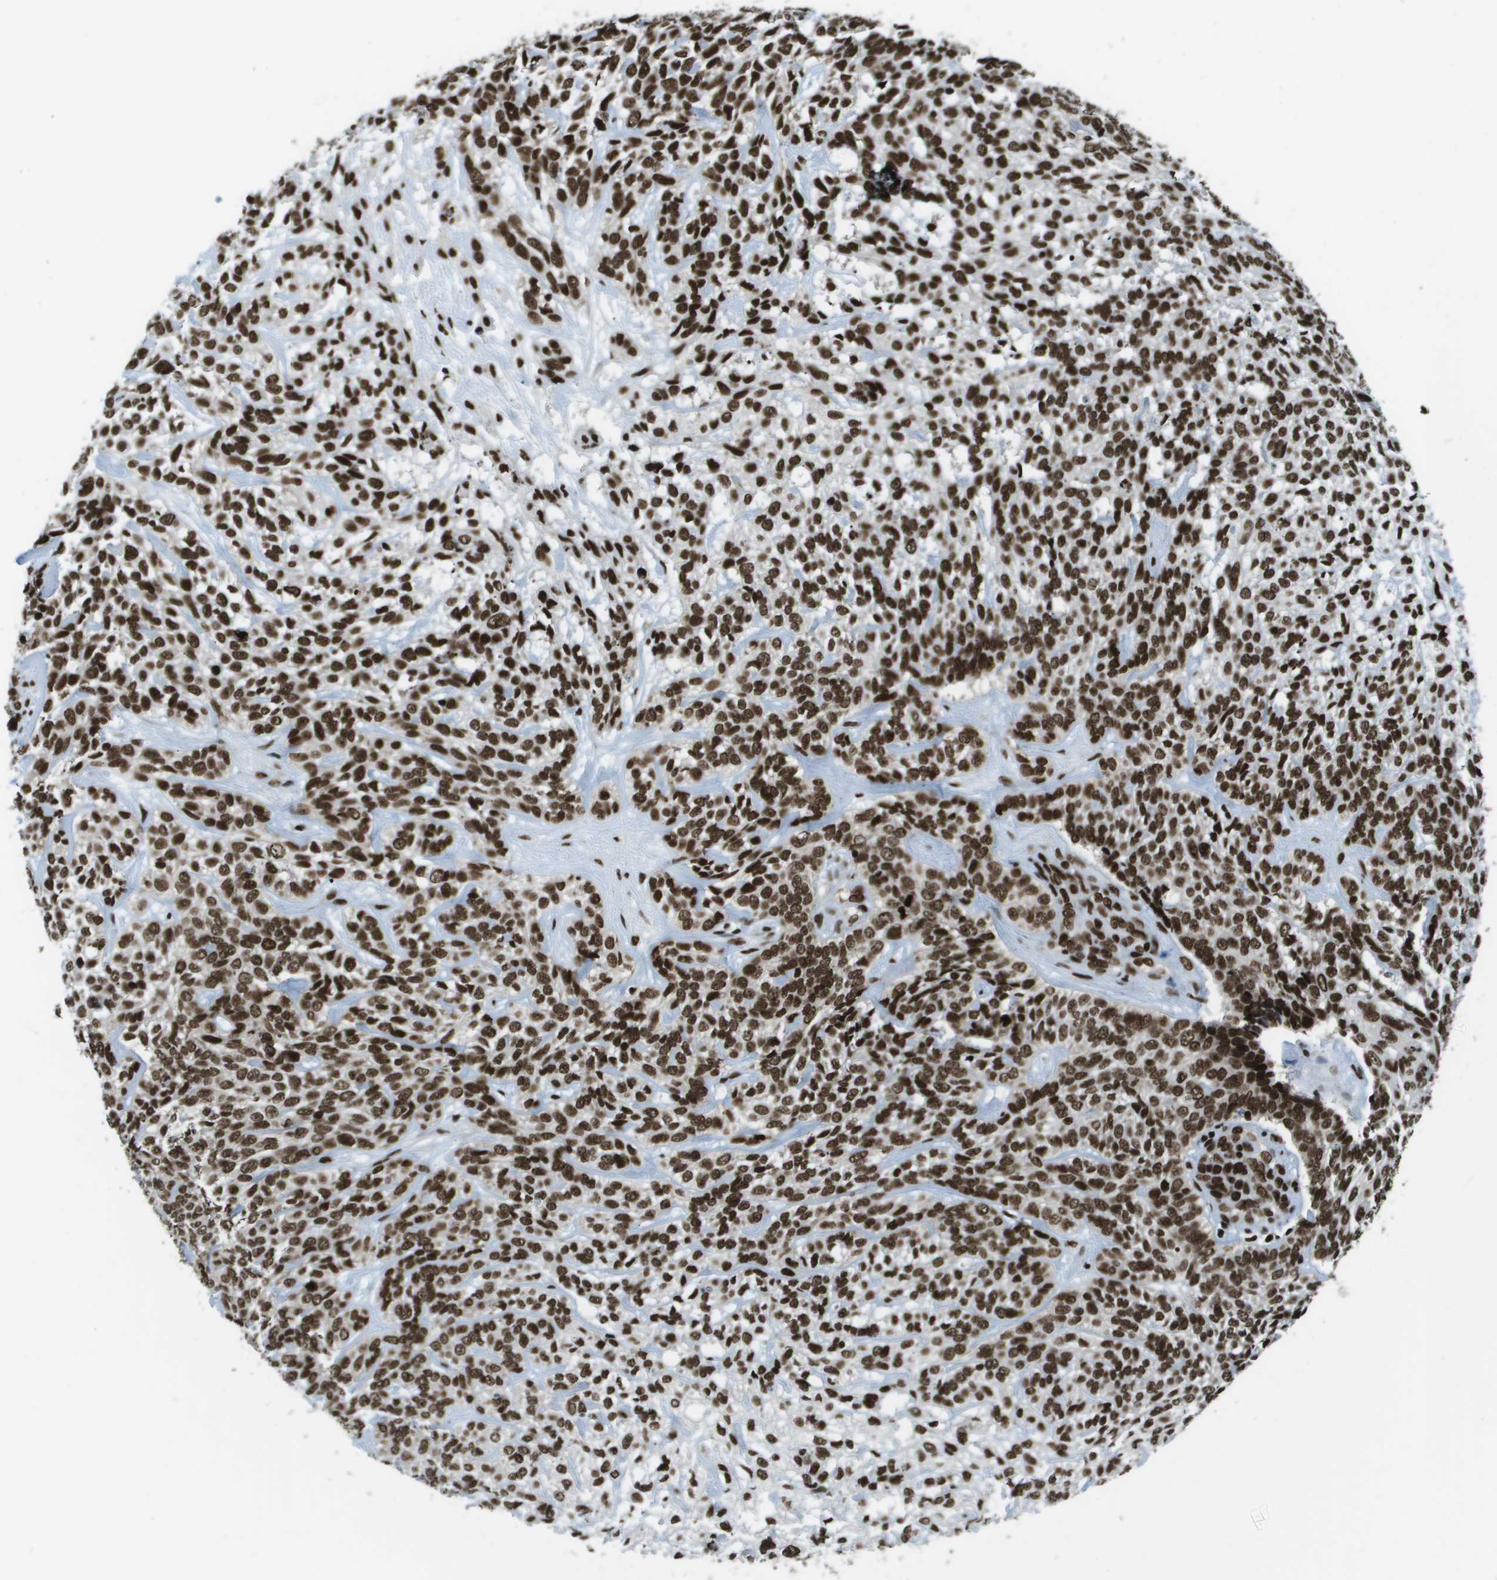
{"staining": {"intensity": "strong", "quantity": ">75%", "location": "nuclear"}, "tissue": "skin cancer", "cell_type": "Tumor cells", "image_type": "cancer", "snomed": [{"axis": "morphology", "description": "Basal cell carcinoma"}, {"axis": "topography", "description": "Skin"}], "caption": "Protein staining of skin basal cell carcinoma tissue reveals strong nuclear expression in approximately >75% of tumor cells. (DAB (3,3'-diaminobenzidine) IHC with brightfield microscopy, high magnification).", "gene": "GLYR1", "patient": {"sex": "male", "age": 72}}